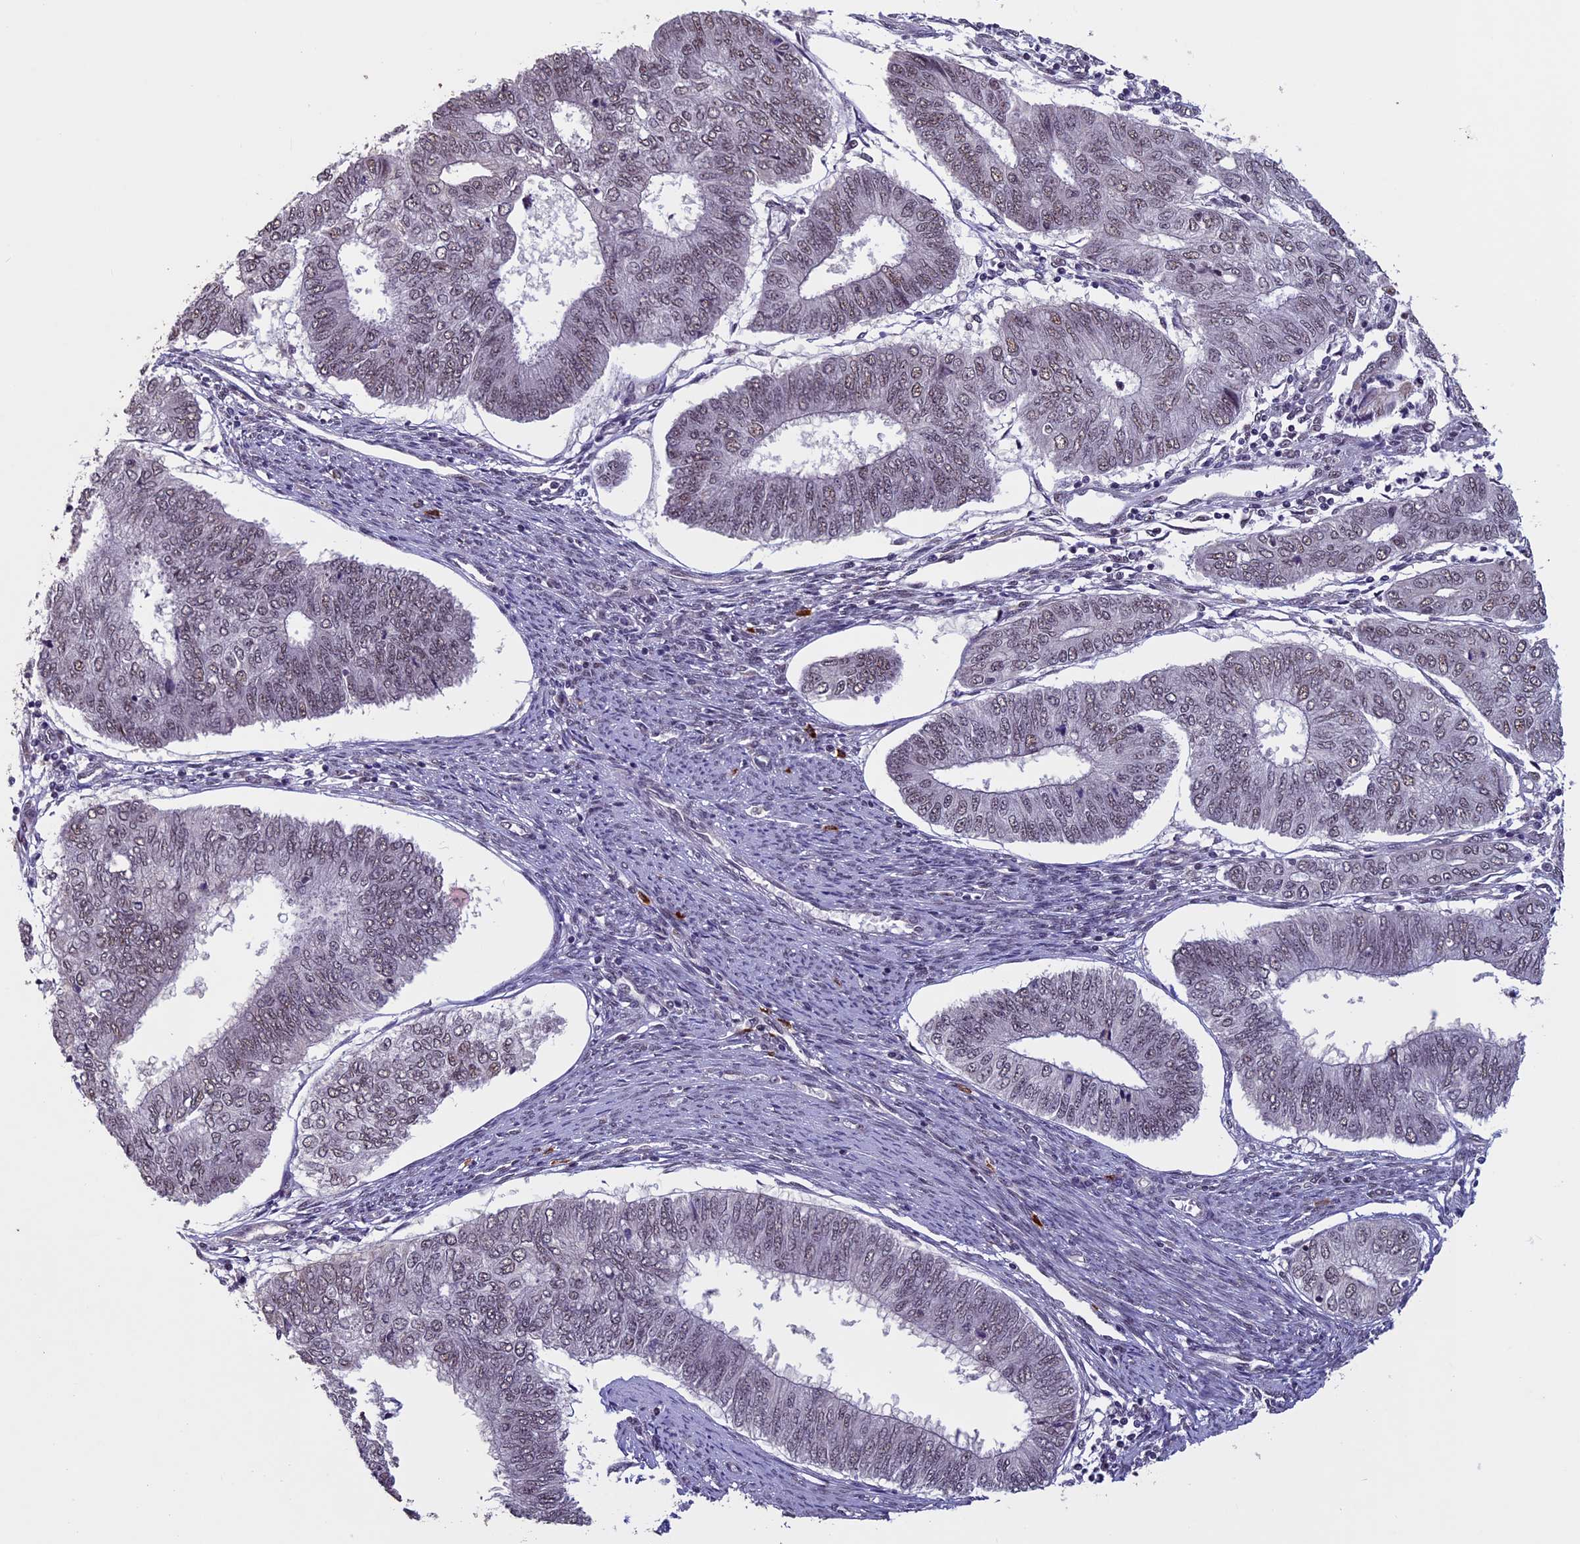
{"staining": {"intensity": "weak", "quantity": ">75%", "location": "nuclear"}, "tissue": "endometrial cancer", "cell_type": "Tumor cells", "image_type": "cancer", "snomed": [{"axis": "morphology", "description": "Adenocarcinoma, NOS"}, {"axis": "topography", "description": "Endometrium"}], "caption": "A low amount of weak nuclear expression is present in approximately >75% of tumor cells in endometrial cancer tissue.", "gene": "RNF40", "patient": {"sex": "female", "age": 68}}